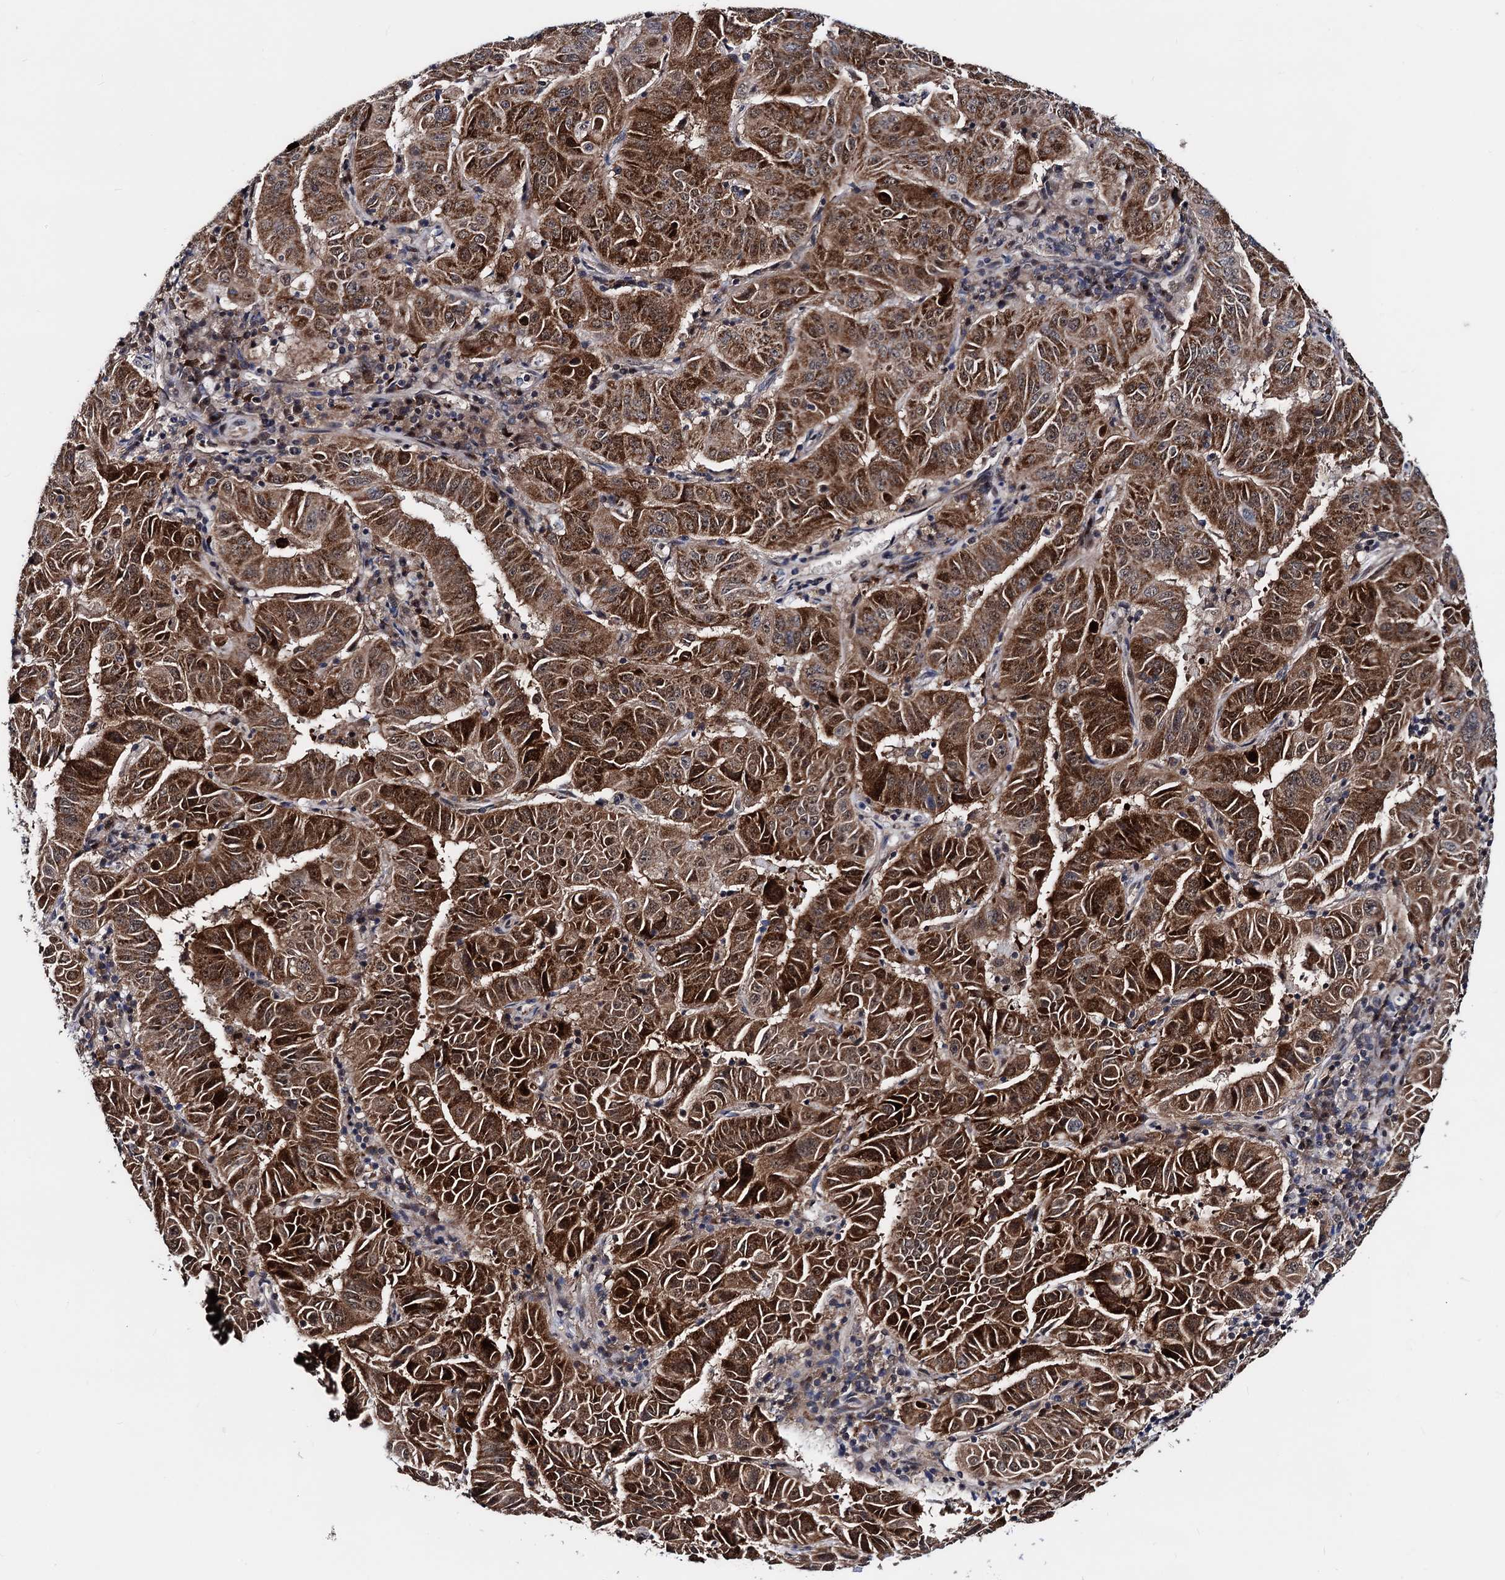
{"staining": {"intensity": "strong", "quantity": ">75%", "location": "cytoplasmic/membranous"}, "tissue": "pancreatic cancer", "cell_type": "Tumor cells", "image_type": "cancer", "snomed": [{"axis": "morphology", "description": "Adenocarcinoma, NOS"}, {"axis": "topography", "description": "Pancreas"}], "caption": "The image displays a brown stain indicating the presence of a protein in the cytoplasmic/membranous of tumor cells in pancreatic adenocarcinoma.", "gene": "COA4", "patient": {"sex": "male", "age": 63}}